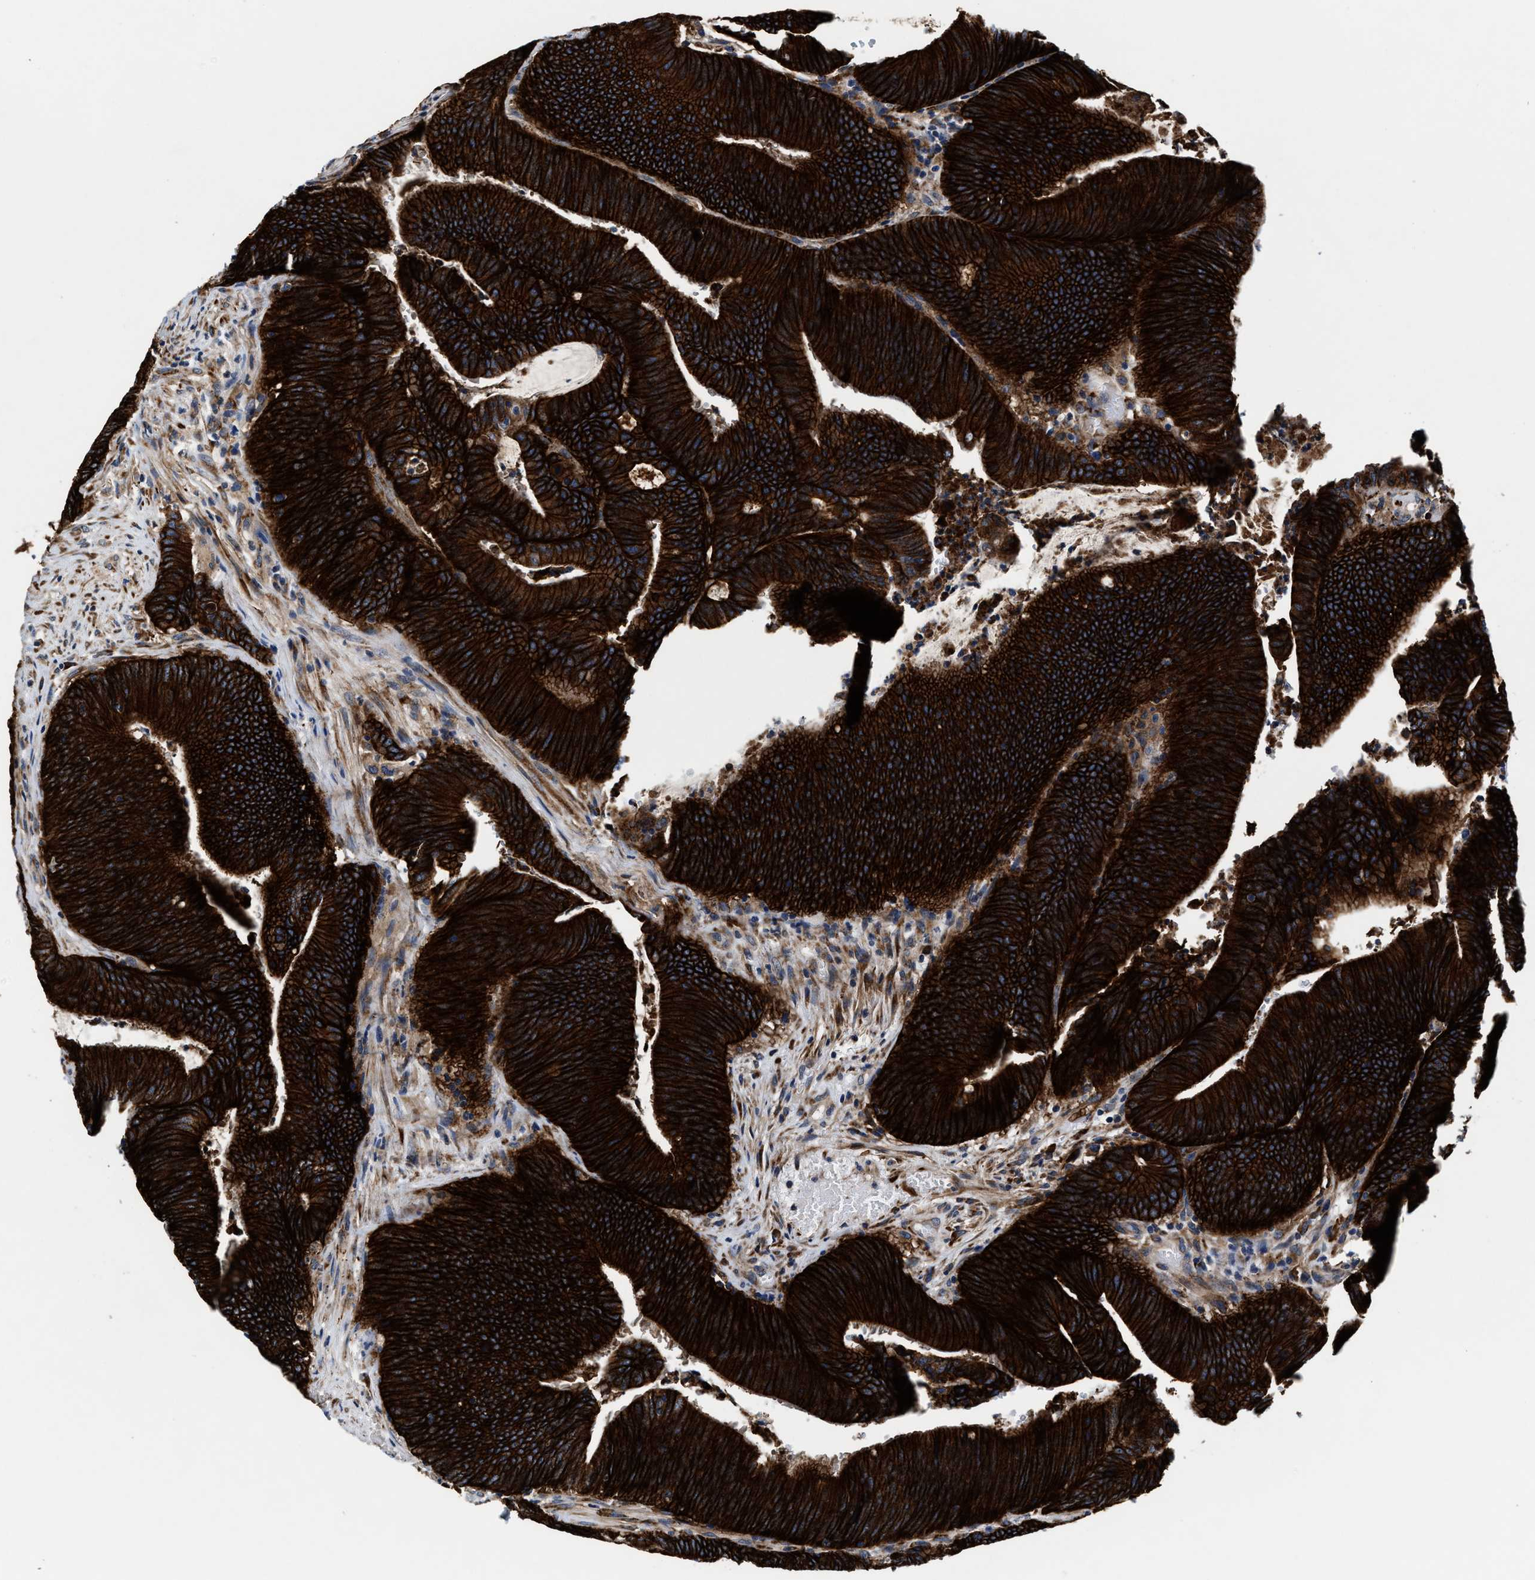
{"staining": {"intensity": "strong", "quantity": ">75%", "location": "cytoplasmic/membranous"}, "tissue": "colorectal cancer", "cell_type": "Tumor cells", "image_type": "cancer", "snomed": [{"axis": "morphology", "description": "Normal tissue, NOS"}, {"axis": "morphology", "description": "Adenocarcinoma, NOS"}, {"axis": "topography", "description": "Rectum"}], "caption": "High-power microscopy captured an immunohistochemistry (IHC) image of adenocarcinoma (colorectal), revealing strong cytoplasmic/membranous positivity in about >75% of tumor cells.", "gene": "SLC12A2", "patient": {"sex": "female", "age": 66}}